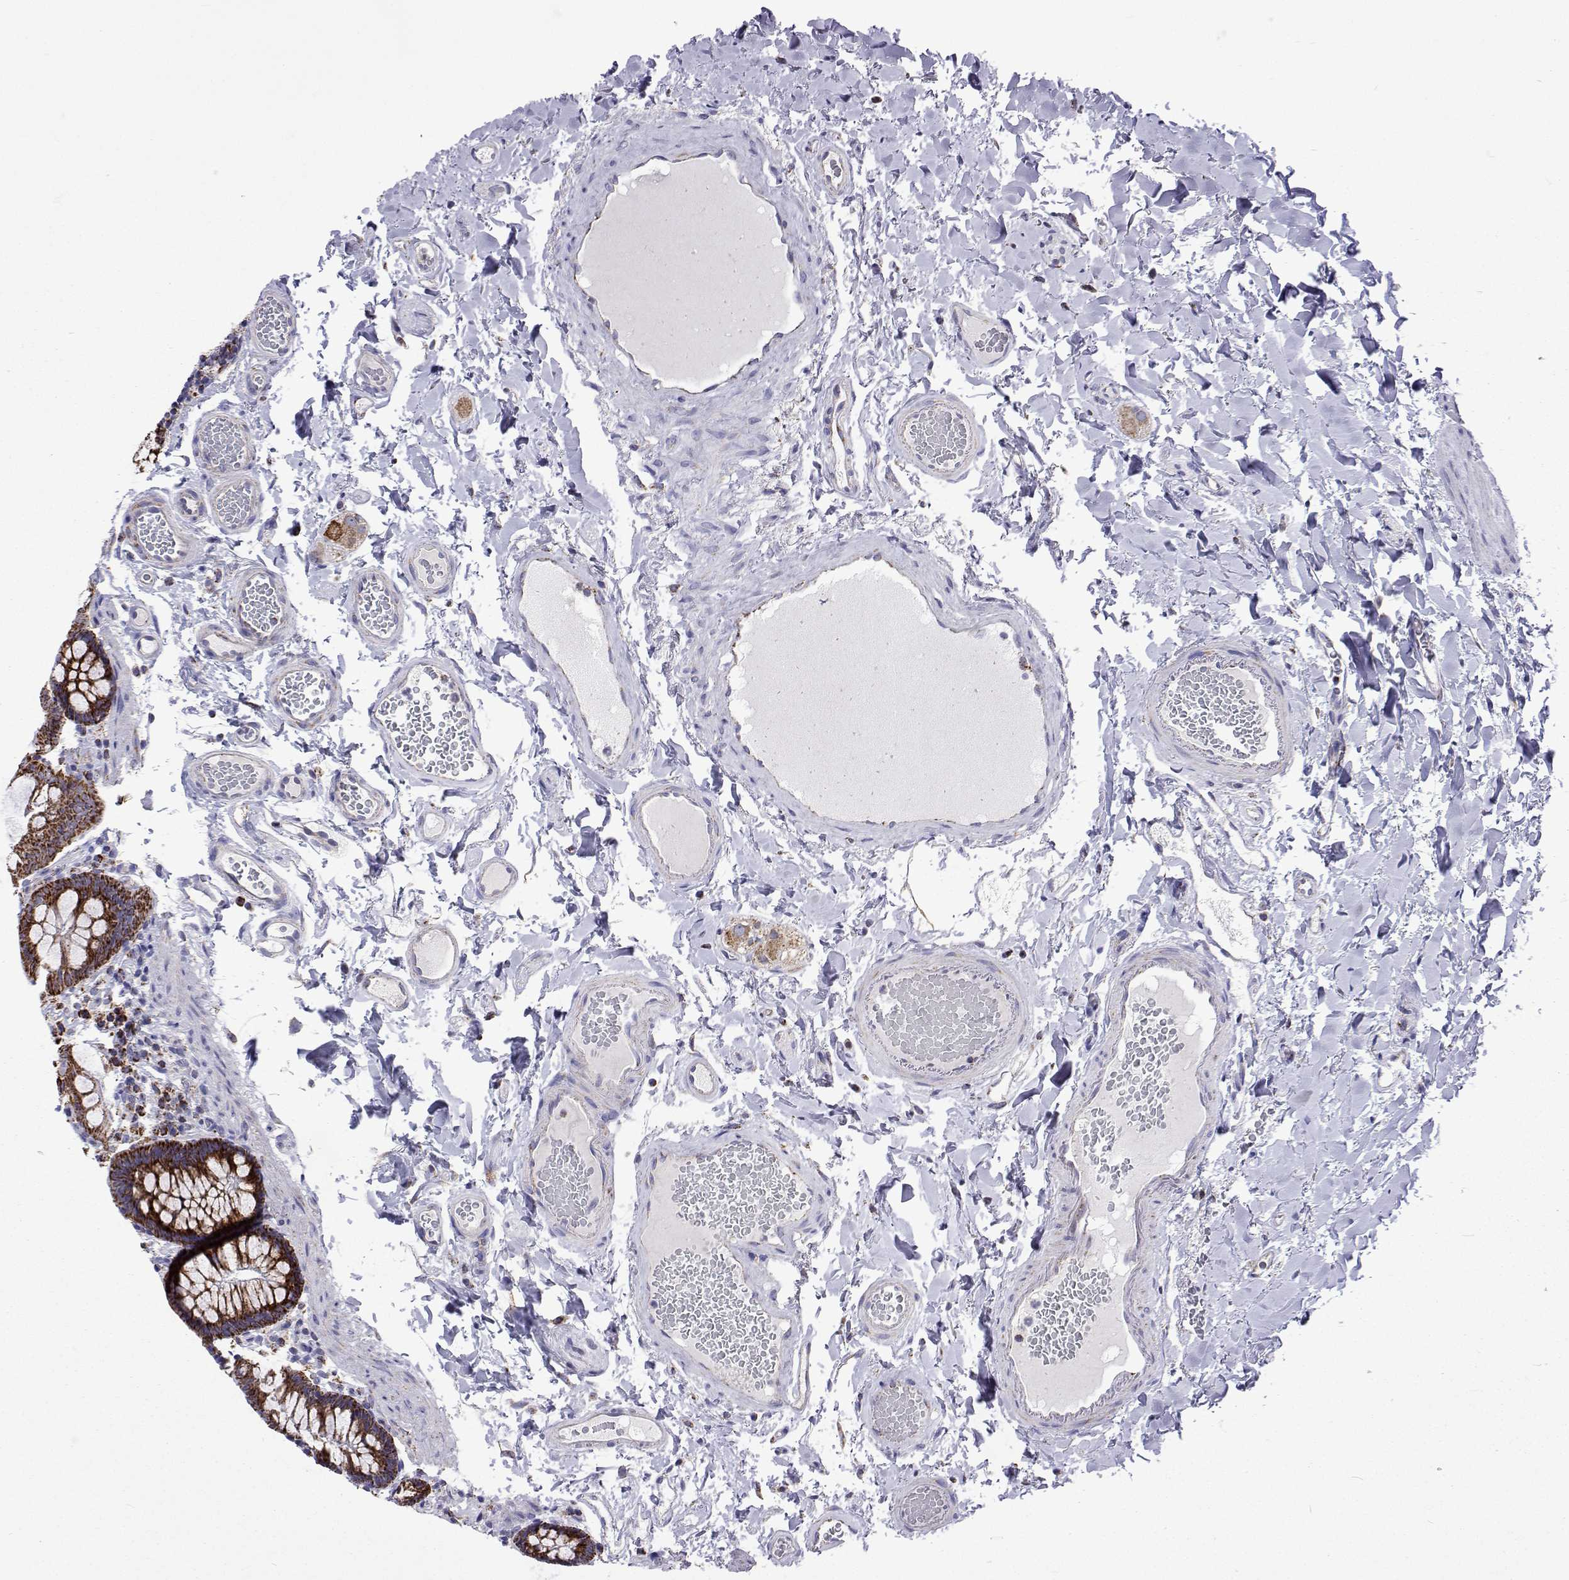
{"staining": {"intensity": "negative", "quantity": "none", "location": "none"}, "tissue": "colon", "cell_type": "Endothelial cells", "image_type": "normal", "snomed": [{"axis": "morphology", "description": "Normal tissue, NOS"}, {"axis": "topography", "description": "Colon"}], "caption": "Immunohistochemical staining of unremarkable human colon demonstrates no significant expression in endothelial cells.", "gene": "MCCC2", "patient": {"sex": "male", "age": 84}}